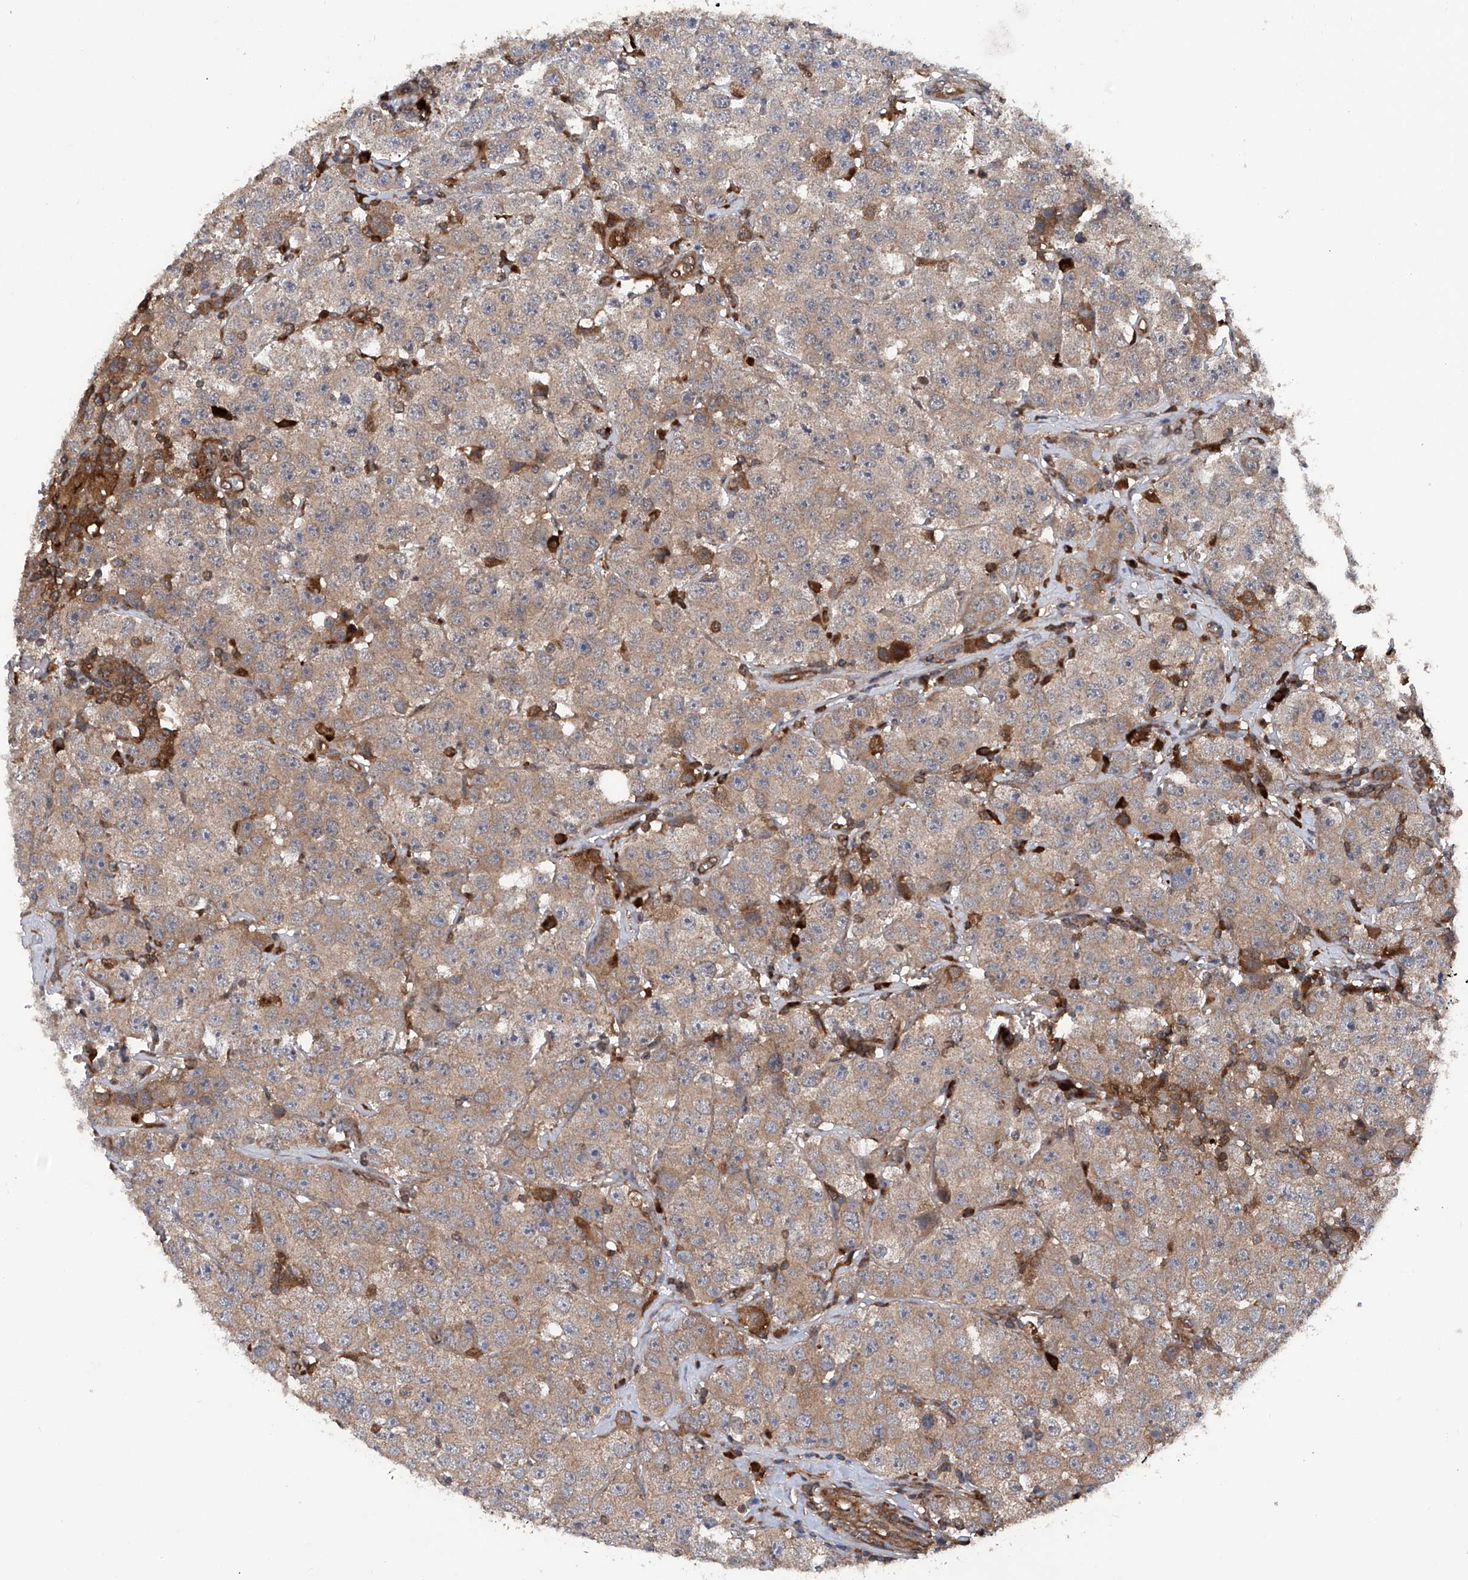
{"staining": {"intensity": "moderate", "quantity": ">75%", "location": "cytoplasmic/membranous"}, "tissue": "testis cancer", "cell_type": "Tumor cells", "image_type": "cancer", "snomed": [{"axis": "morphology", "description": "Seminoma, NOS"}, {"axis": "topography", "description": "Testis"}], "caption": "A high-resolution photomicrograph shows IHC staining of testis cancer (seminoma), which demonstrates moderate cytoplasmic/membranous expression in approximately >75% of tumor cells.", "gene": "ASCC3", "patient": {"sex": "male", "age": 28}}